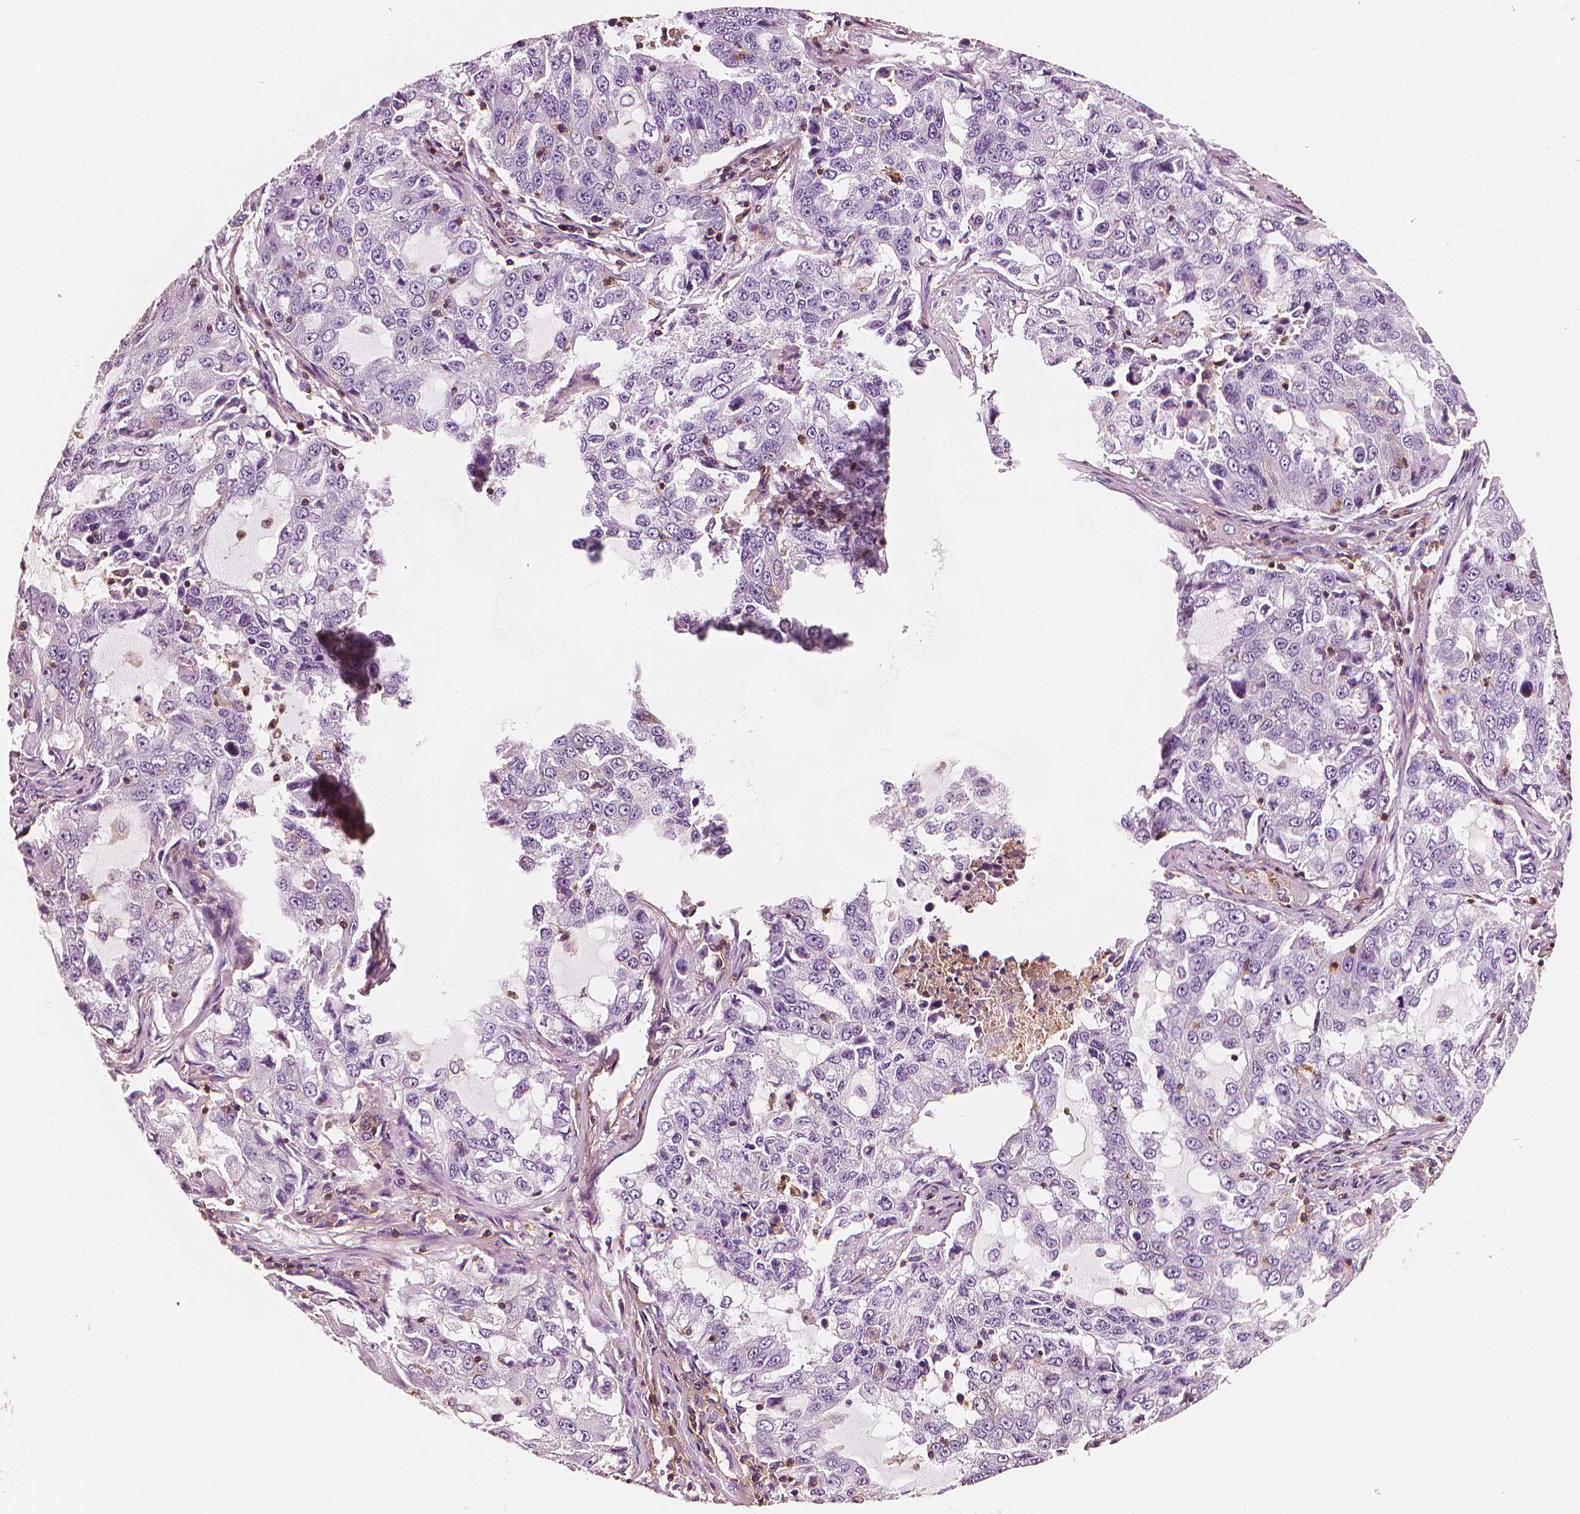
{"staining": {"intensity": "negative", "quantity": "none", "location": "none"}, "tissue": "lung cancer", "cell_type": "Tumor cells", "image_type": "cancer", "snomed": [{"axis": "morphology", "description": "Adenocarcinoma, NOS"}, {"axis": "topography", "description": "Lung"}], "caption": "IHC image of neoplastic tissue: lung cancer (adenocarcinoma) stained with DAB (3,3'-diaminobenzidine) shows no significant protein staining in tumor cells. (Brightfield microscopy of DAB (3,3'-diaminobenzidine) IHC at high magnification).", "gene": "PTPRC", "patient": {"sex": "female", "age": 61}}